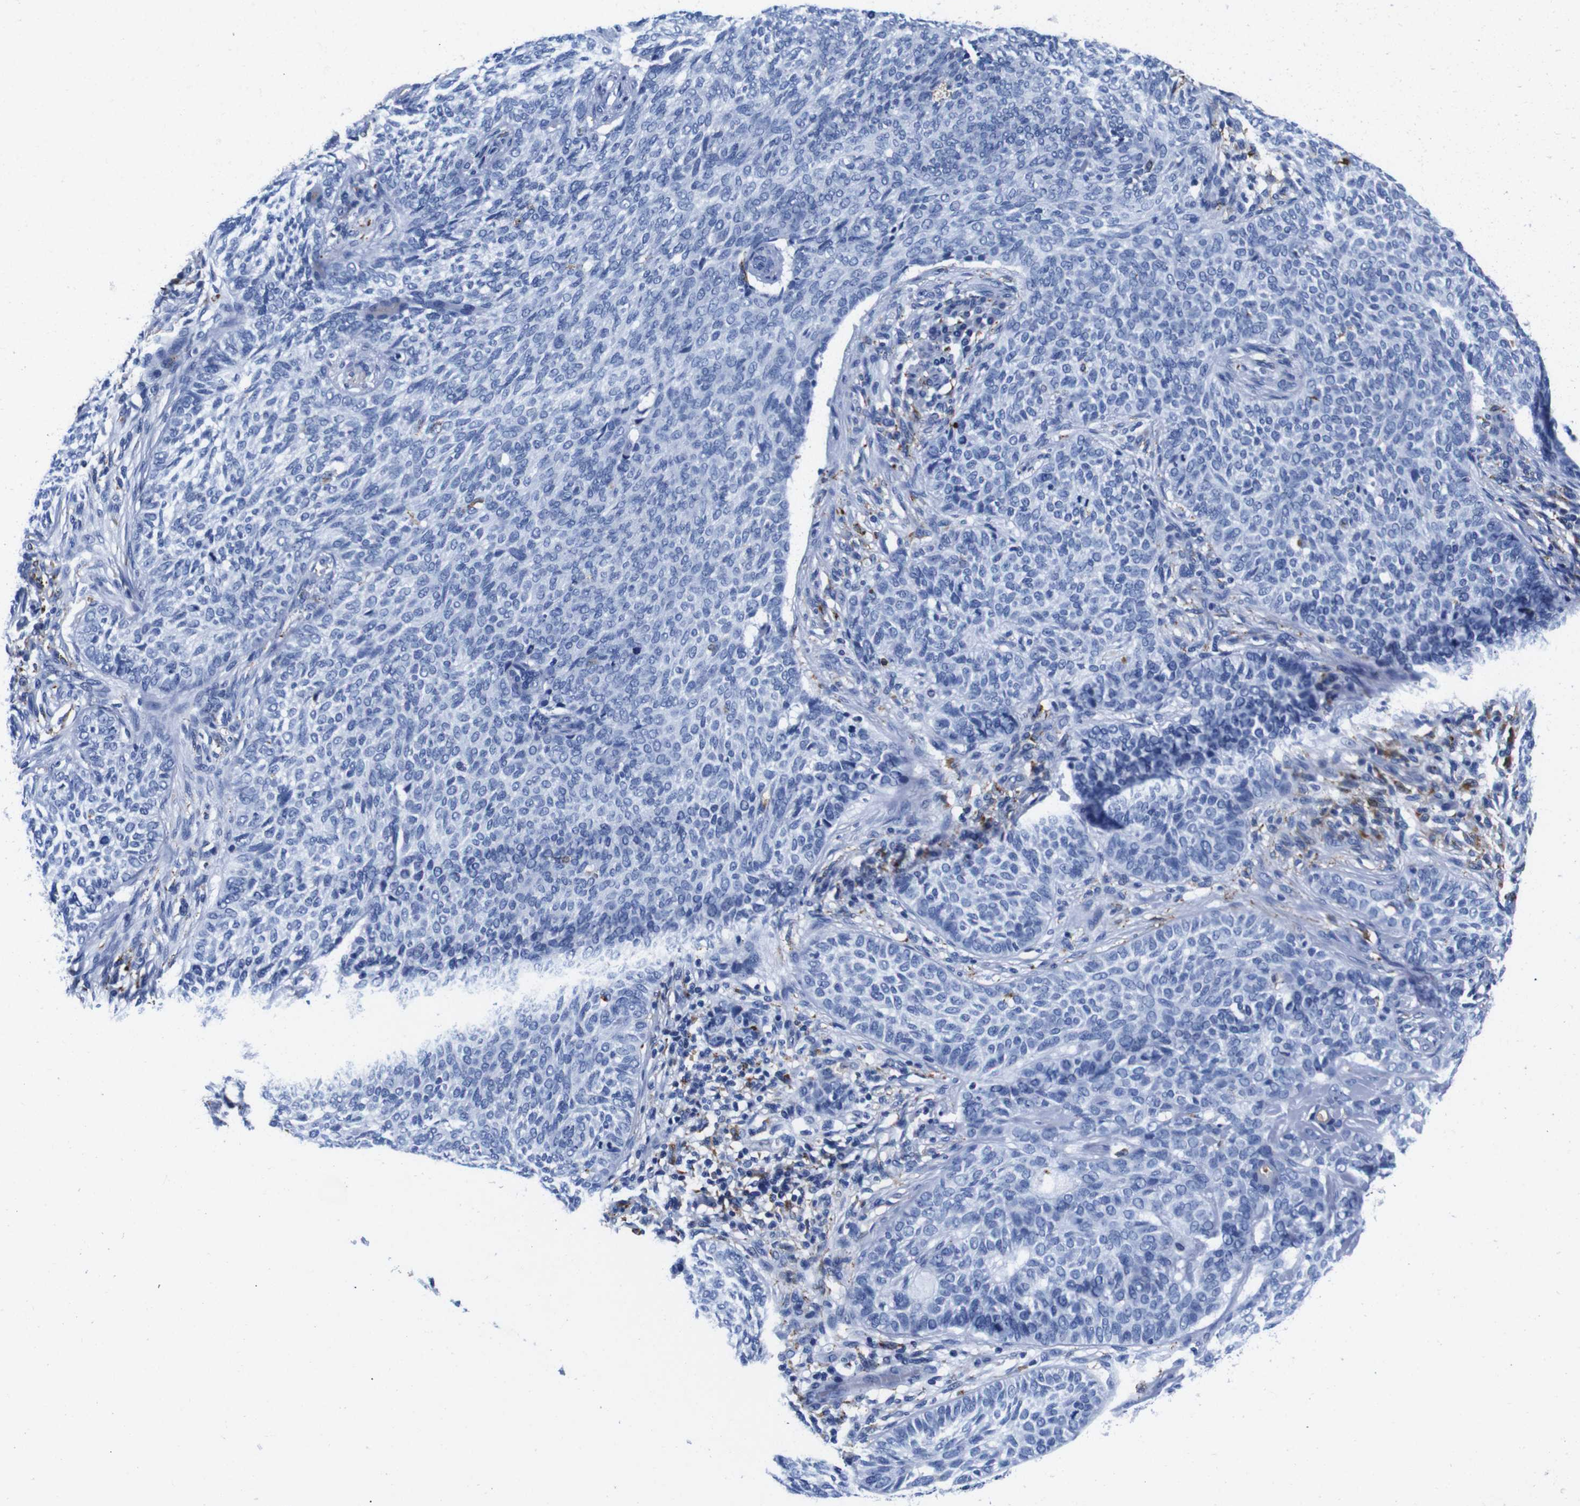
{"staining": {"intensity": "negative", "quantity": "none", "location": "none"}, "tissue": "skin cancer", "cell_type": "Tumor cells", "image_type": "cancer", "snomed": [{"axis": "morphology", "description": "Basal cell carcinoma"}, {"axis": "topography", "description": "Skin"}], "caption": "High magnification brightfield microscopy of skin cancer stained with DAB (brown) and counterstained with hematoxylin (blue): tumor cells show no significant positivity.", "gene": "HLA-DMB", "patient": {"sex": "male", "age": 87}}